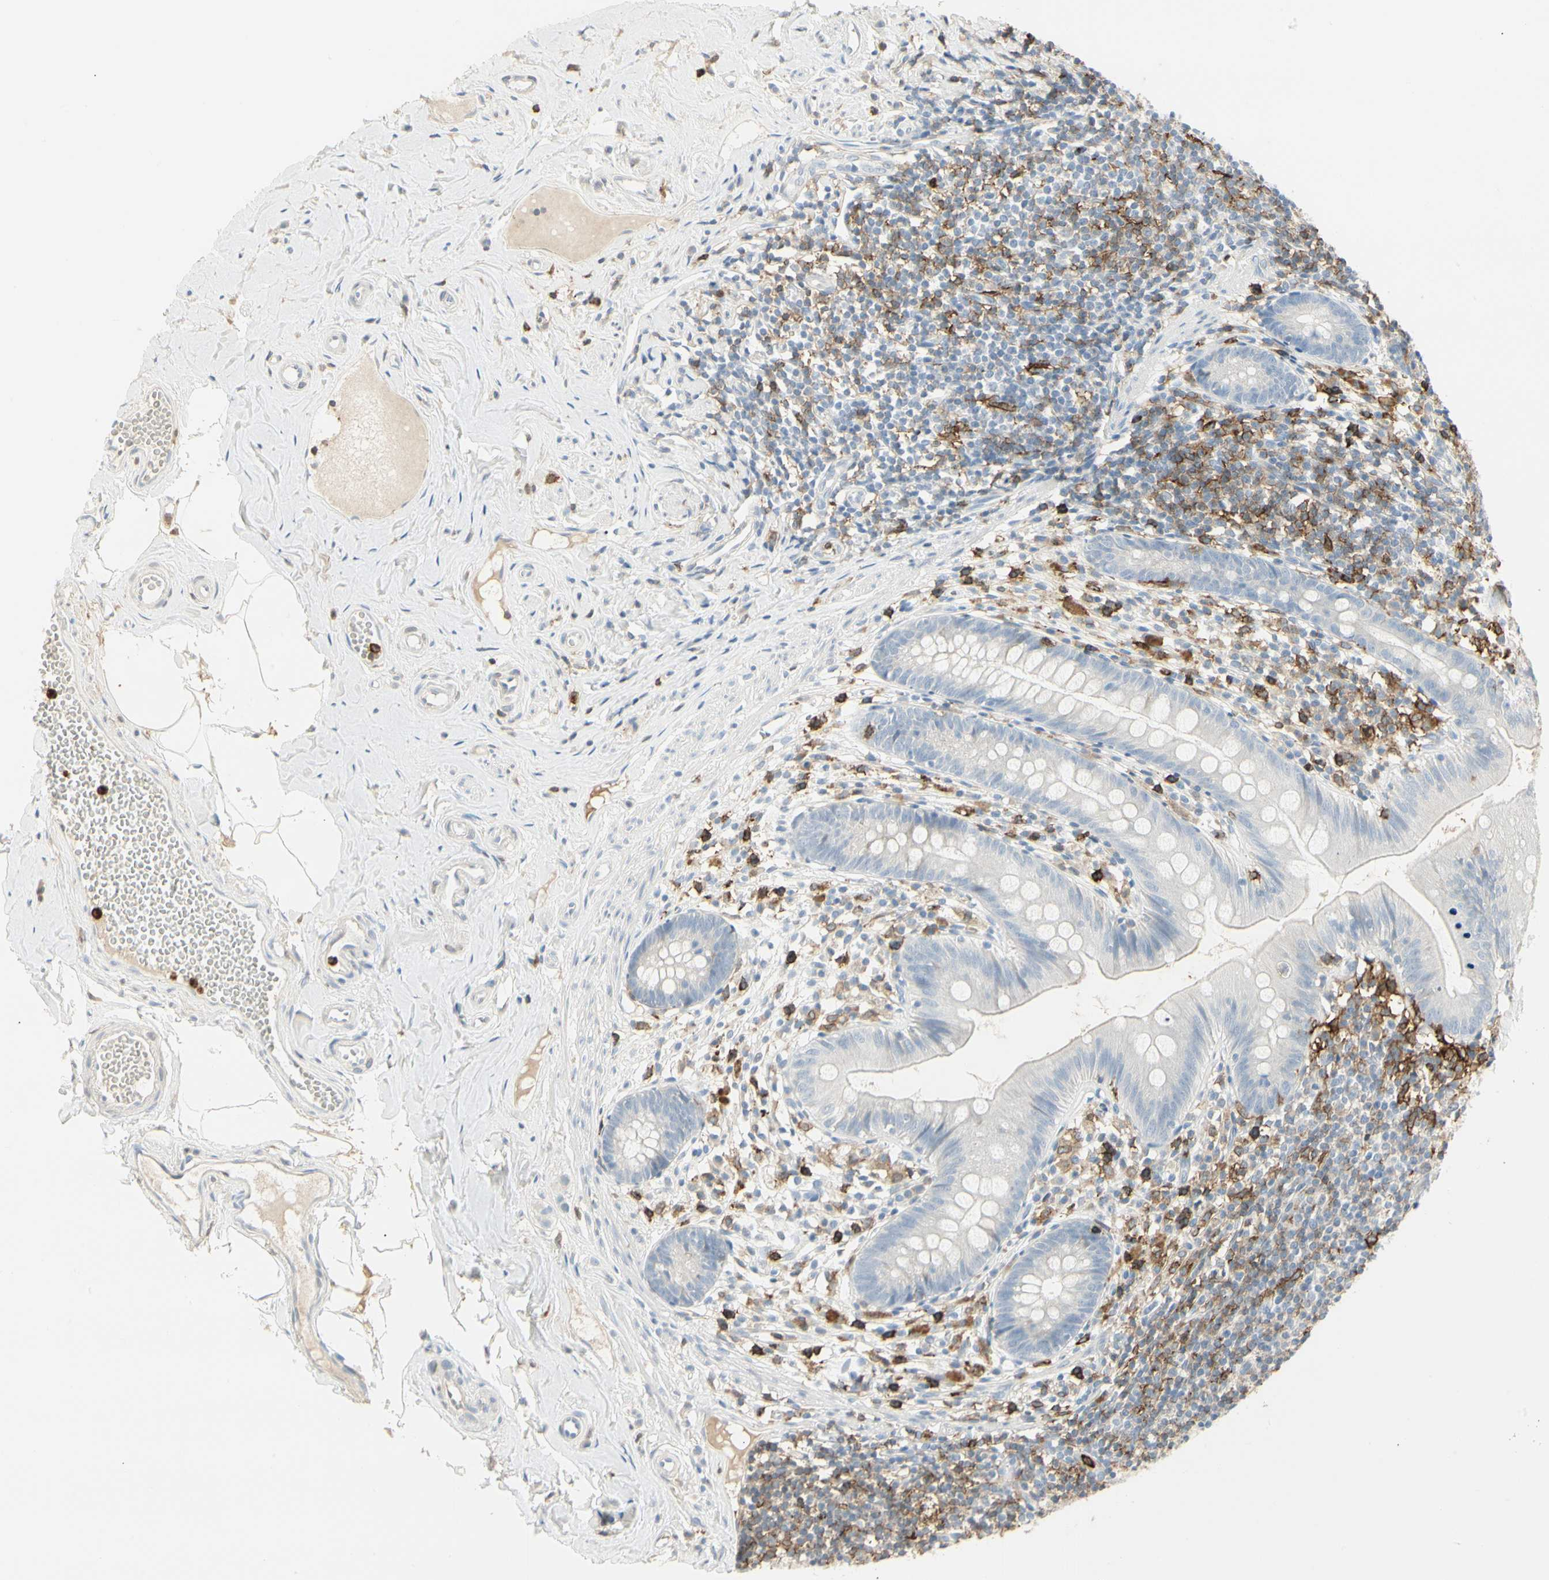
{"staining": {"intensity": "negative", "quantity": "none", "location": "none"}, "tissue": "appendix", "cell_type": "Glandular cells", "image_type": "normal", "snomed": [{"axis": "morphology", "description": "Normal tissue, NOS"}, {"axis": "topography", "description": "Appendix"}], "caption": "IHC of benign human appendix exhibits no staining in glandular cells.", "gene": "ITGB2", "patient": {"sex": "male", "age": 52}}